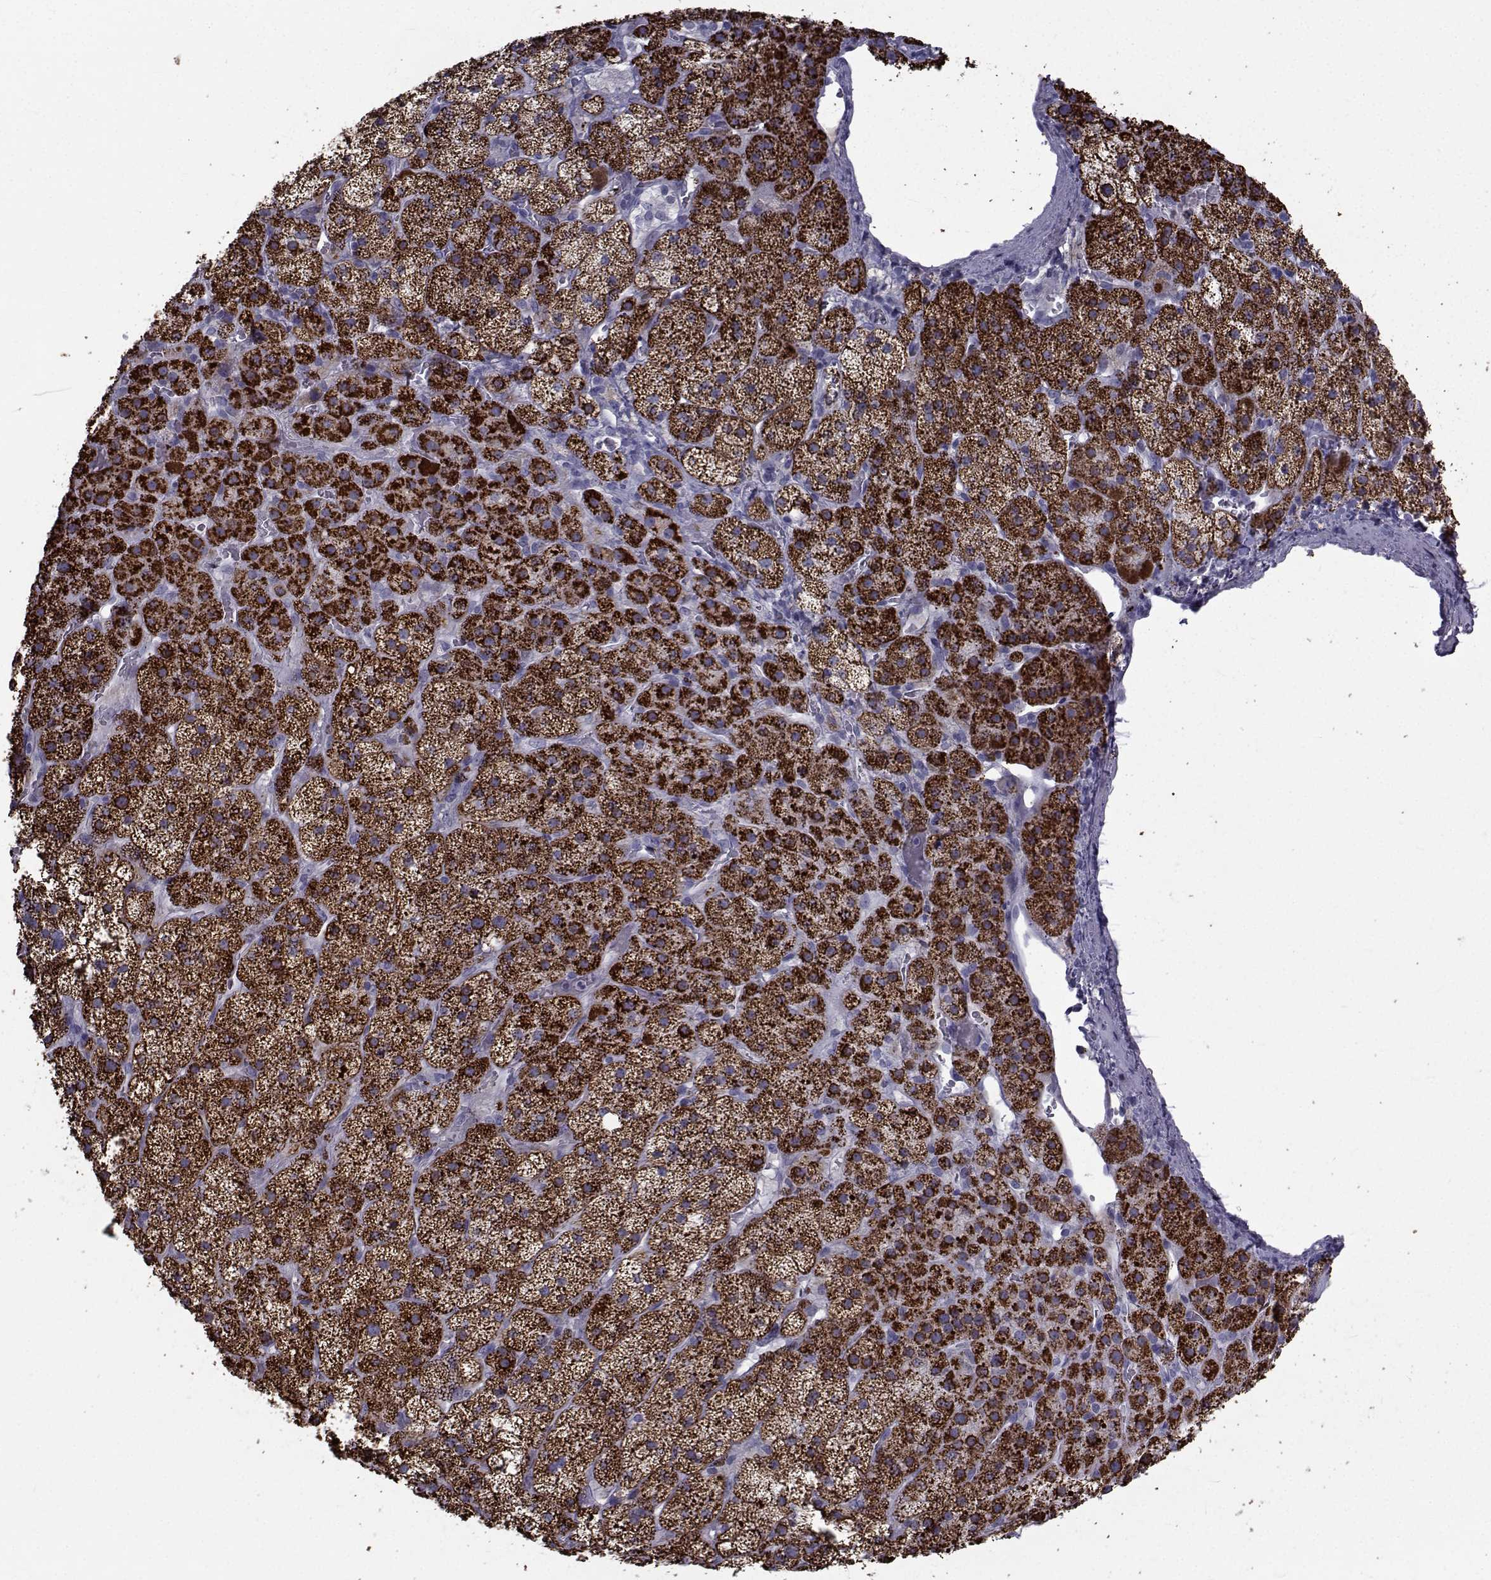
{"staining": {"intensity": "strong", "quantity": ">75%", "location": "cytoplasmic/membranous"}, "tissue": "adrenal gland", "cell_type": "Glandular cells", "image_type": "normal", "snomed": [{"axis": "morphology", "description": "Normal tissue, NOS"}, {"axis": "topography", "description": "Adrenal gland"}], "caption": "Protein expression by IHC reveals strong cytoplasmic/membranous staining in about >75% of glandular cells in normal adrenal gland.", "gene": "FDXR", "patient": {"sex": "male", "age": 57}}